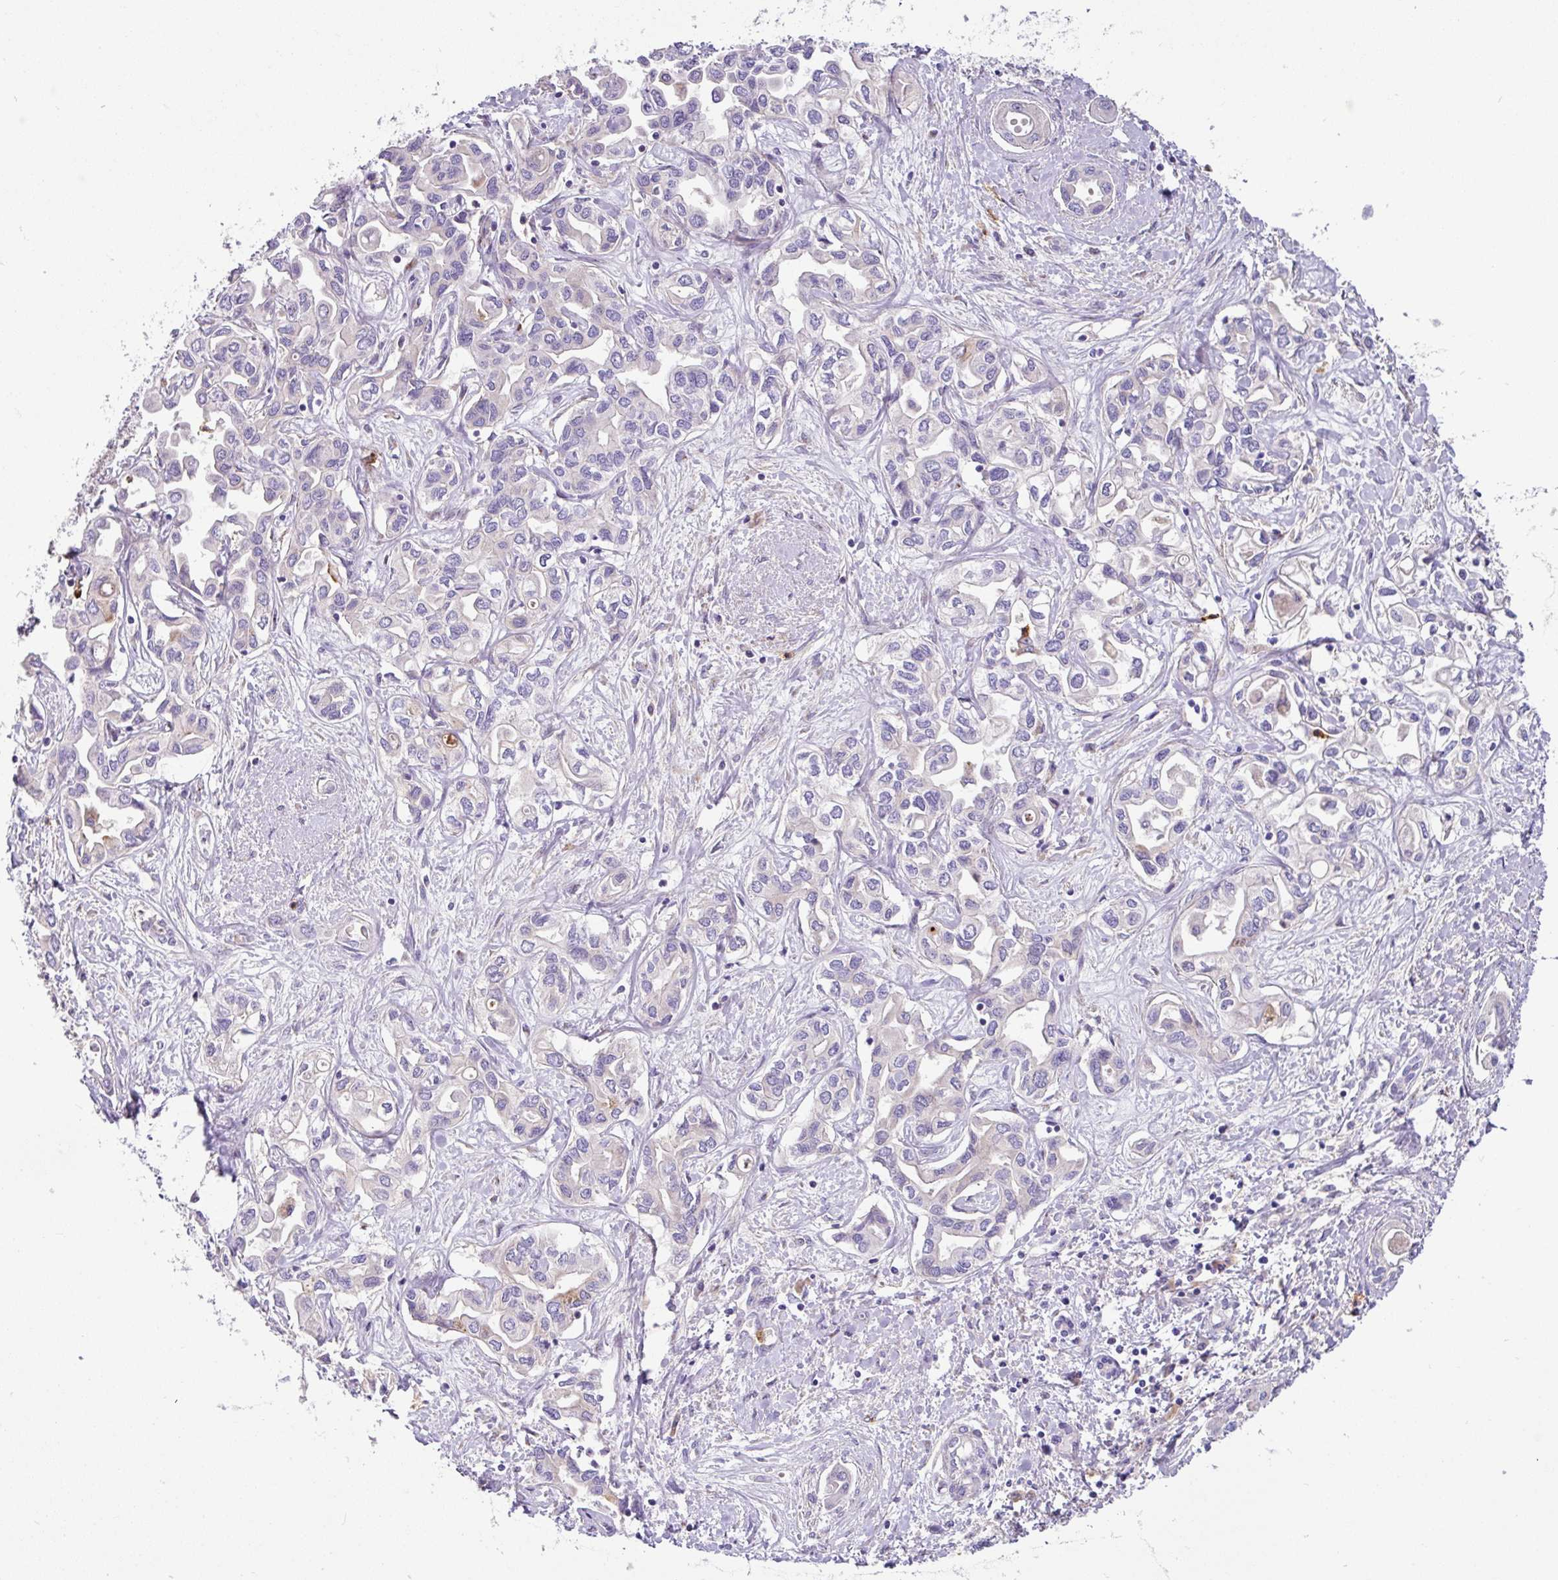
{"staining": {"intensity": "negative", "quantity": "none", "location": "none"}, "tissue": "liver cancer", "cell_type": "Tumor cells", "image_type": "cancer", "snomed": [{"axis": "morphology", "description": "Cholangiocarcinoma"}, {"axis": "topography", "description": "Liver"}], "caption": "High magnification brightfield microscopy of cholangiocarcinoma (liver) stained with DAB (brown) and counterstained with hematoxylin (blue): tumor cells show no significant expression.", "gene": "CRISP3", "patient": {"sex": "female", "age": 64}}